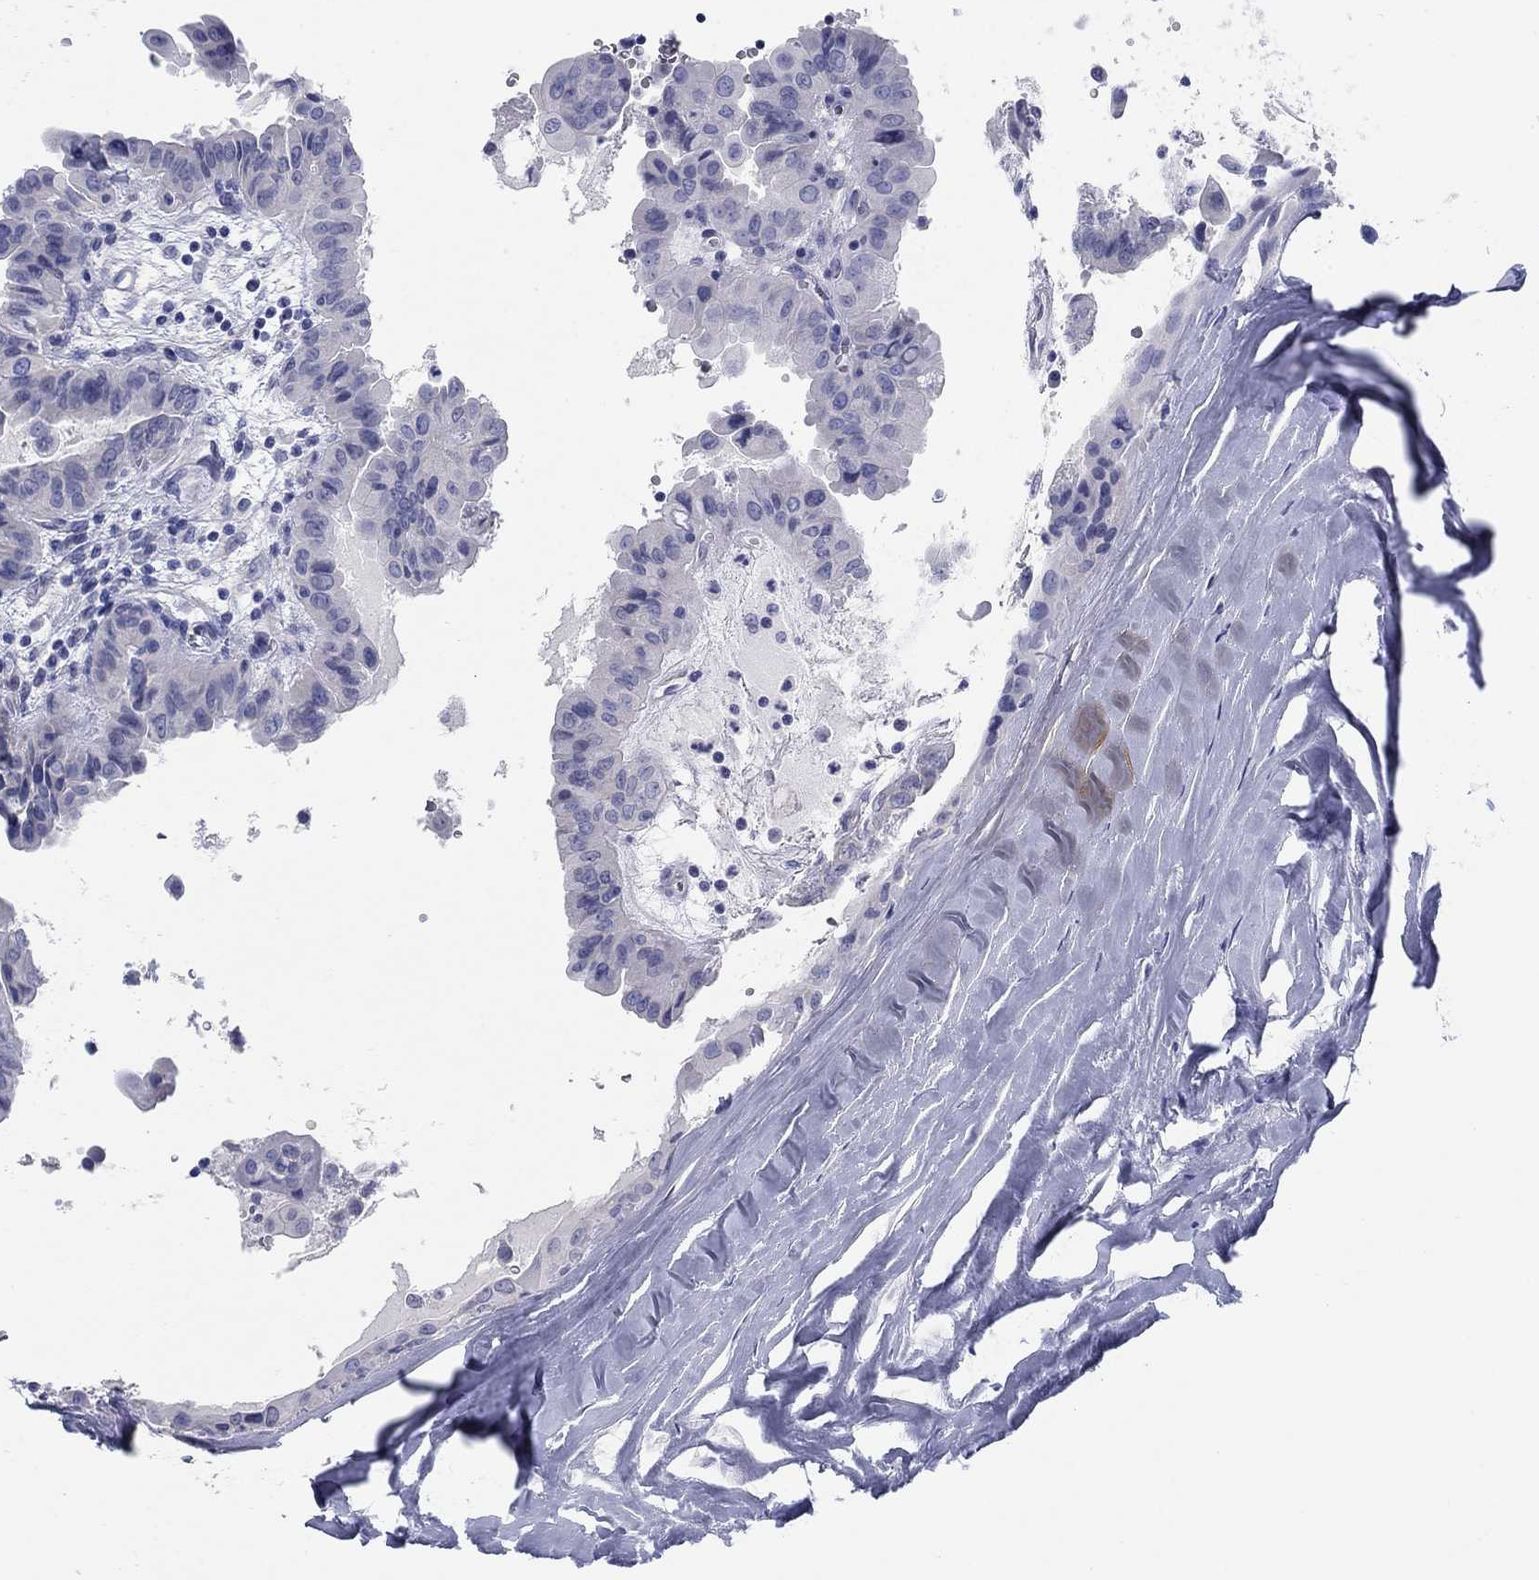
{"staining": {"intensity": "negative", "quantity": "none", "location": "none"}, "tissue": "thyroid cancer", "cell_type": "Tumor cells", "image_type": "cancer", "snomed": [{"axis": "morphology", "description": "Papillary adenocarcinoma, NOS"}, {"axis": "topography", "description": "Thyroid gland"}], "caption": "DAB (3,3'-diaminobenzidine) immunohistochemical staining of human thyroid cancer reveals no significant expression in tumor cells.", "gene": "PRKCG", "patient": {"sex": "female", "age": 37}}